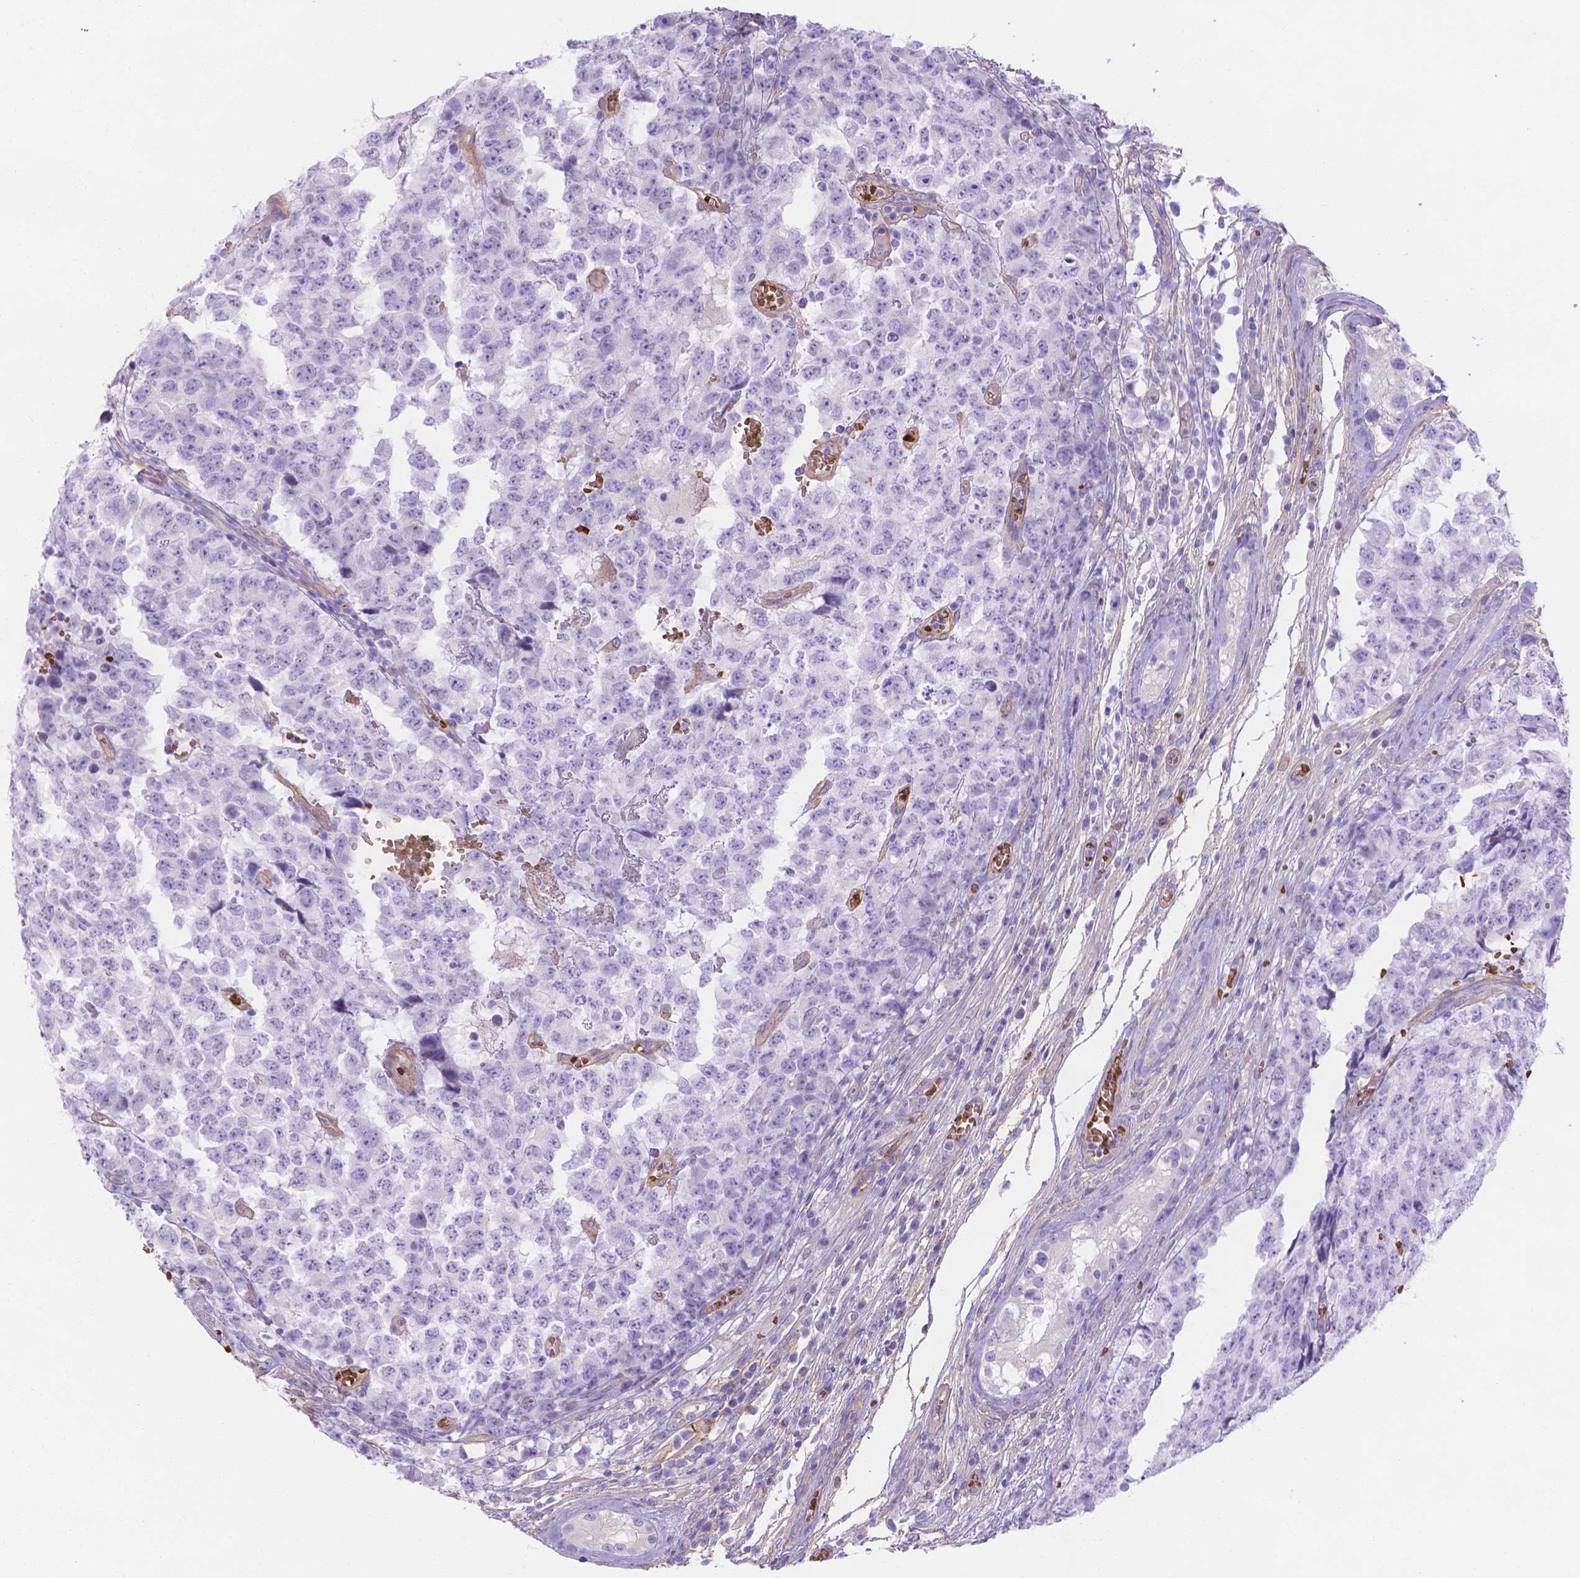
{"staining": {"intensity": "negative", "quantity": "none", "location": "none"}, "tissue": "testis cancer", "cell_type": "Tumor cells", "image_type": "cancer", "snomed": [{"axis": "morphology", "description": "Carcinoma, Embryonal, NOS"}, {"axis": "topography", "description": "Testis"}], "caption": "This is an IHC micrograph of testis cancer. There is no positivity in tumor cells.", "gene": "SLC40A1", "patient": {"sex": "male", "age": 23}}